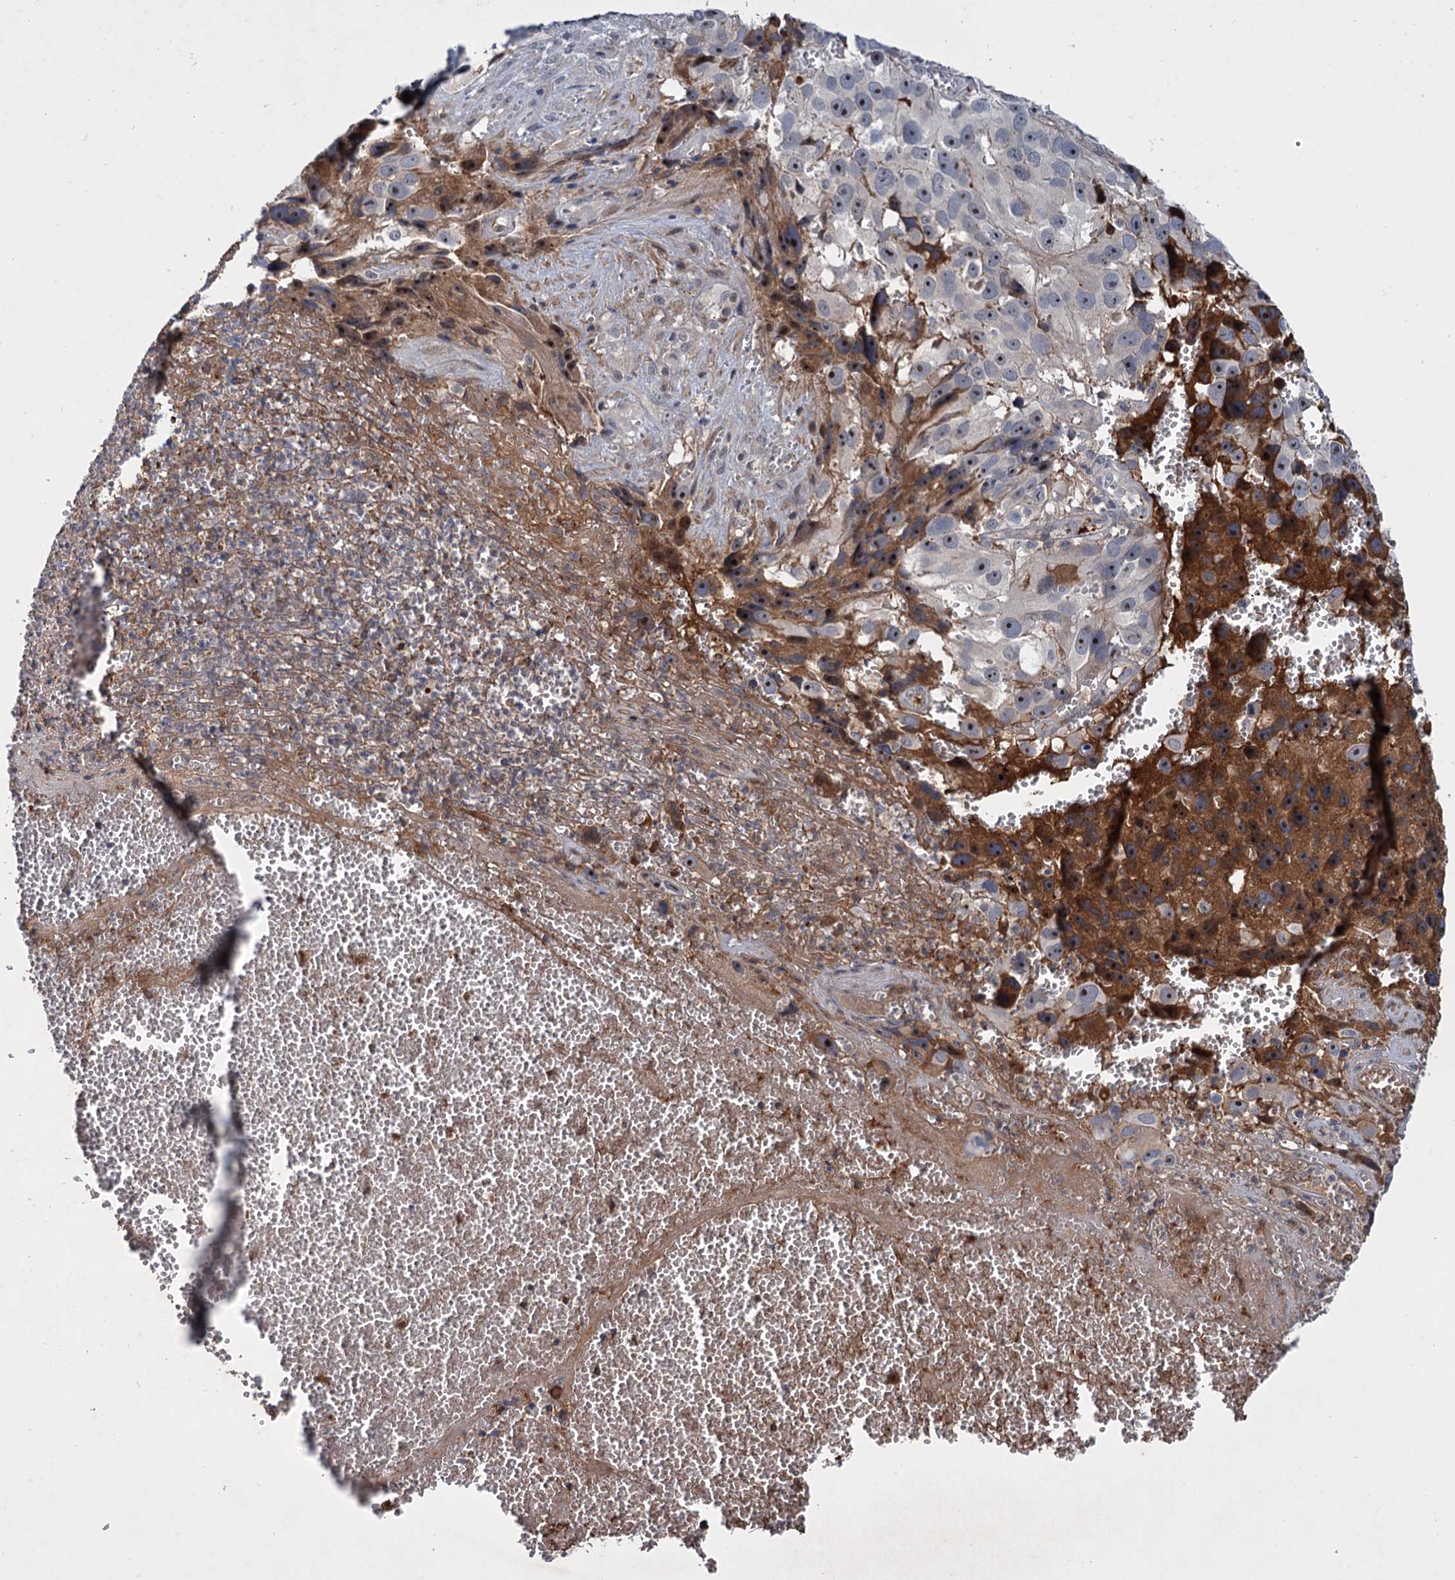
{"staining": {"intensity": "moderate", "quantity": "25%-75%", "location": "nuclear"}, "tissue": "melanoma", "cell_type": "Tumor cells", "image_type": "cancer", "snomed": [{"axis": "morphology", "description": "Malignant melanoma, NOS"}, {"axis": "topography", "description": "Skin"}], "caption": "Protein expression analysis of malignant melanoma displays moderate nuclear positivity in approximately 25%-75% of tumor cells.", "gene": "CHRD", "patient": {"sex": "male", "age": 84}}